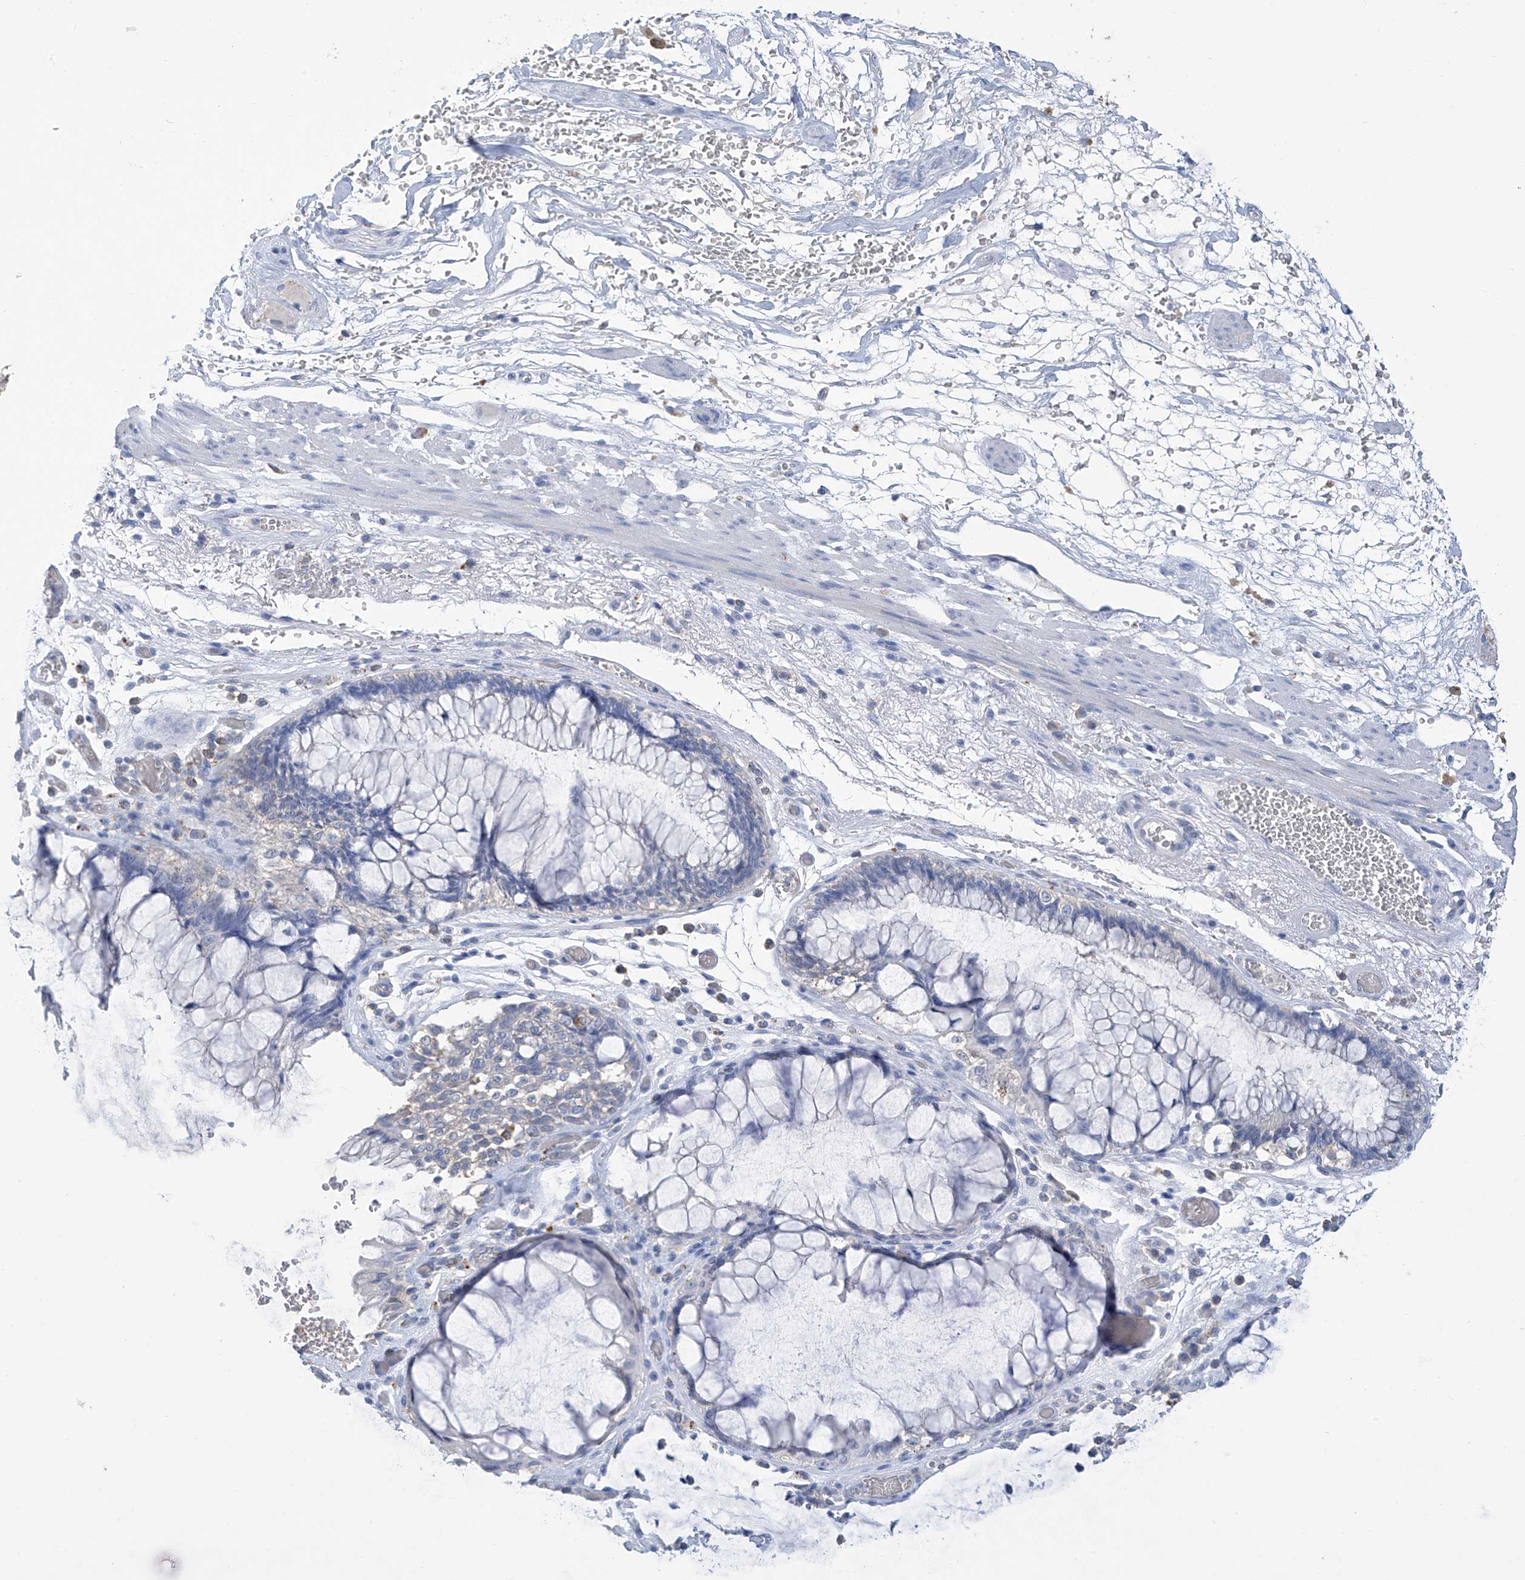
{"staining": {"intensity": "negative", "quantity": "none", "location": "none"}, "tissue": "melanoma", "cell_type": "Tumor cells", "image_type": "cancer", "snomed": [{"axis": "morphology", "description": "Malignant melanoma, NOS"}, {"axis": "topography", "description": "Rectum"}], "caption": "Tumor cells show no significant protein expression in melanoma.", "gene": "OGT", "patient": {"sex": "female", "age": 81}}